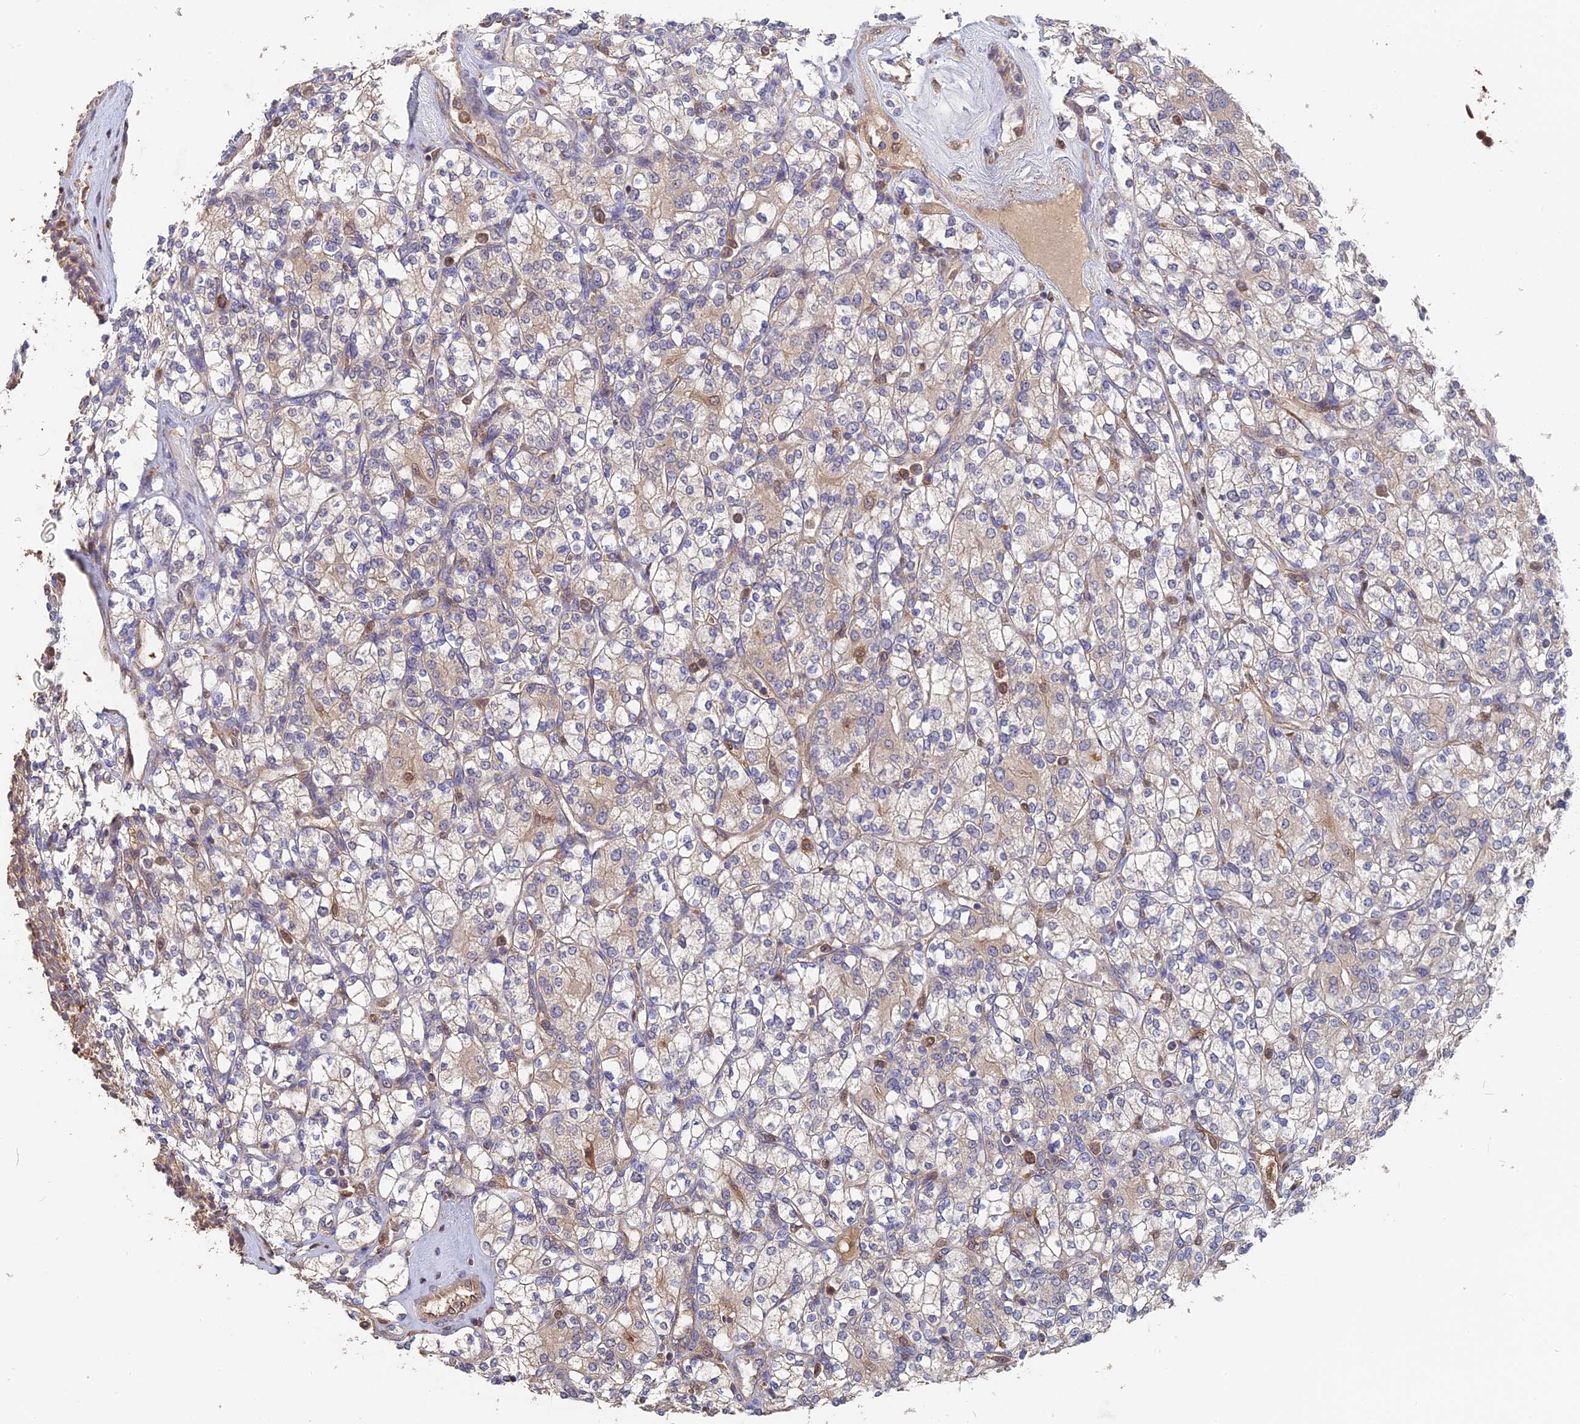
{"staining": {"intensity": "weak", "quantity": "<25%", "location": "cytoplasmic/membranous"}, "tissue": "renal cancer", "cell_type": "Tumor cells", "image_type": "cancer", "snomed": [{"axis": "morphology", "description": "Adenocarcinoma, NOS"}, {"axis": "topography", "description": "Kidney"}], "caption": "Tumor cells show no significant protein positivity in renal cancer (adenocarcinoma).", "gene": "SAC3D1", "patient": {"sex": "male", "age": 77}}